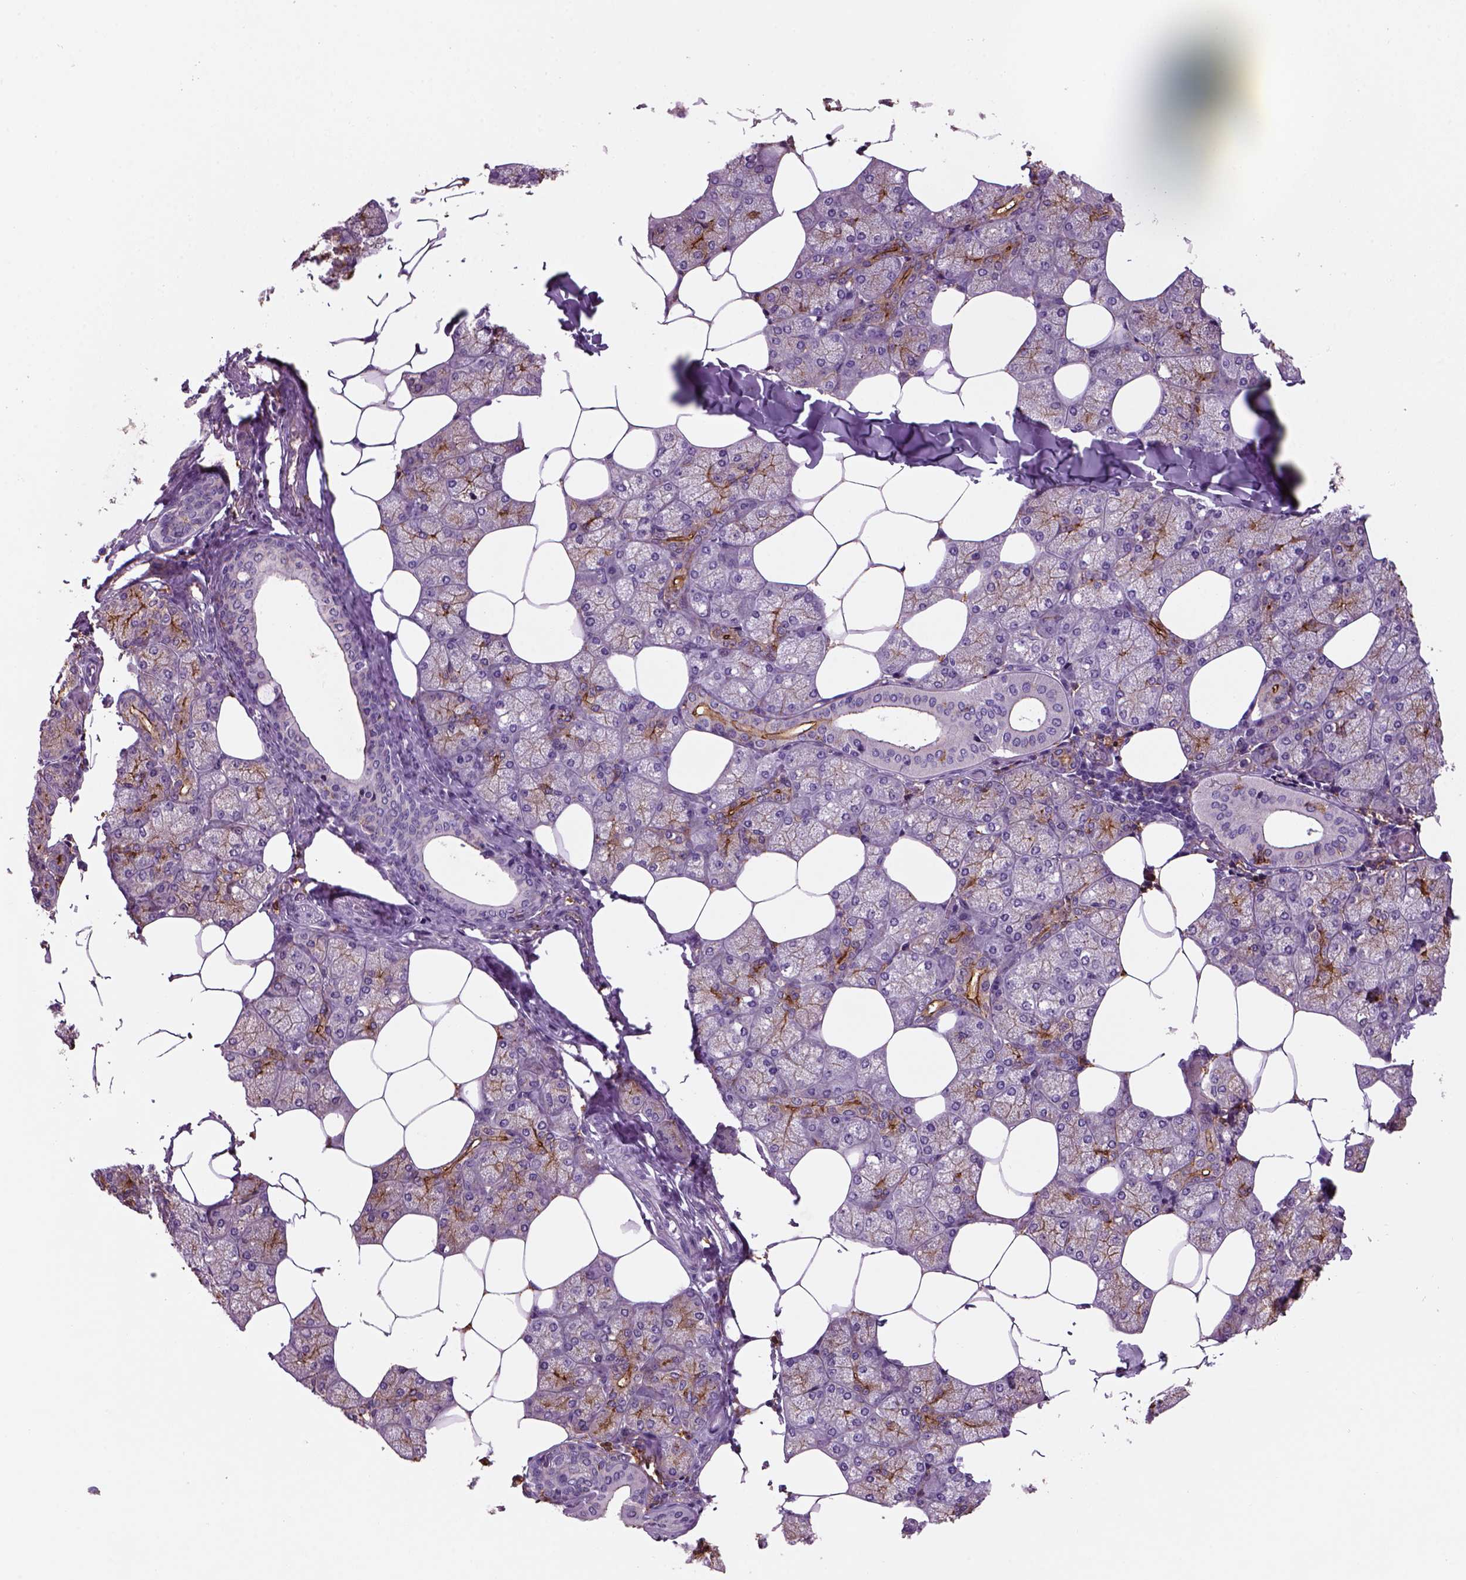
{"staining": {"intensity": "moderate", "quantity": "<25%", "location": "cytoplasmic/membranous"}, "tissue": "salivary gland", "cell_type": "Glandular cells", "image_type": "normal", "snomed": [{"axis": "morphology", "description": "Normal tissue, NOS"}, {"axis": "topography", "description": "Salivary gland"}], "caption": "Moderate cytoplasmic/membranous protein expression is seen in approximately <25% of glandular cells in salivary gland. The staining was performed using DAB (3,3'-diaminobenzidine) to visualize the protein expression in brown, while the nuclei were stained in blue with hematoxylin (Magnification: 20x).", "gene": "CD14", "patient": {"sex": "female", "age": 43}}